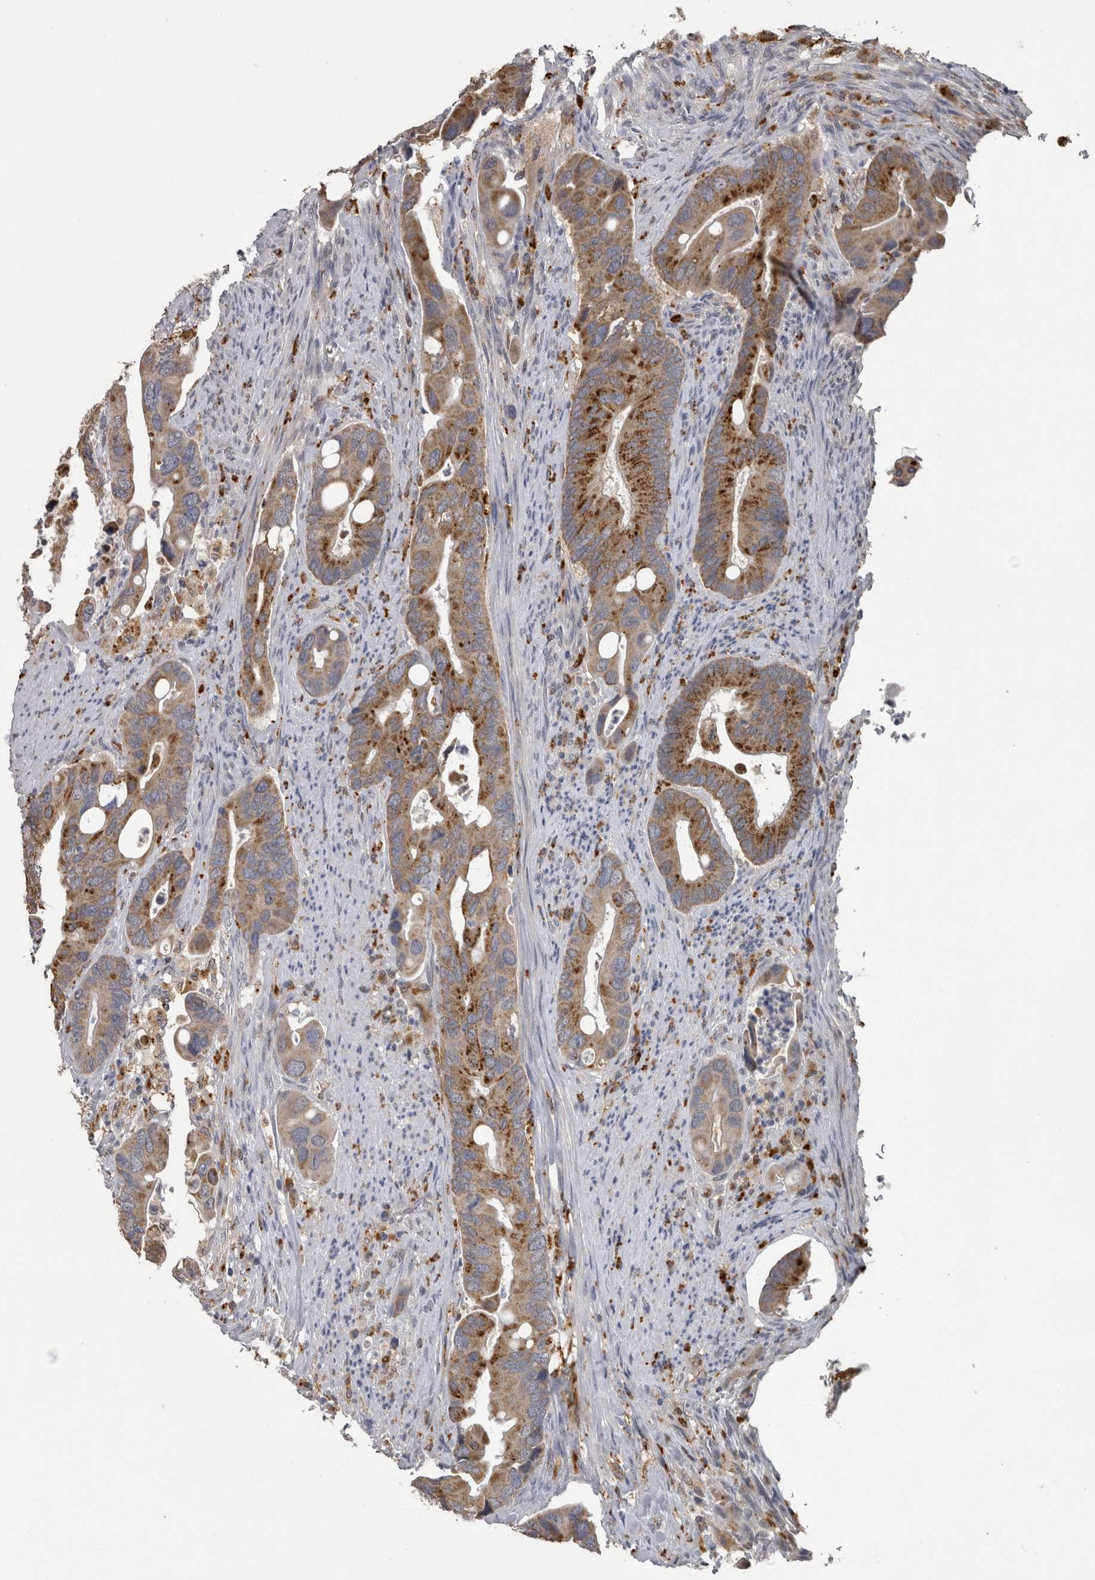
{"staining": {"intensity": "moderate", "quantity": ">75%", "location": "cytoplasmic/membranous"}, "tissue": "colorectal cancer", "cell_type": "Tumor cells", "image_type": "cancer", "snomed": [{"axis": "morphology", "description": "Adenocarcinoma, NOS"}, {"axis": "topography", "description": "Rectum"}], "caption": "Immunohistochemical staining of colorectal cancer (adenocarcinoma) exhibits medium levels of moderate cytoplasmic/membranous protein staining in approximately >75% of tumor cells. (Brightfield microscopy of DAB IHC at high magnification).", "gene": "NAAA", "patient": {"sex": "female", "age": 57}}